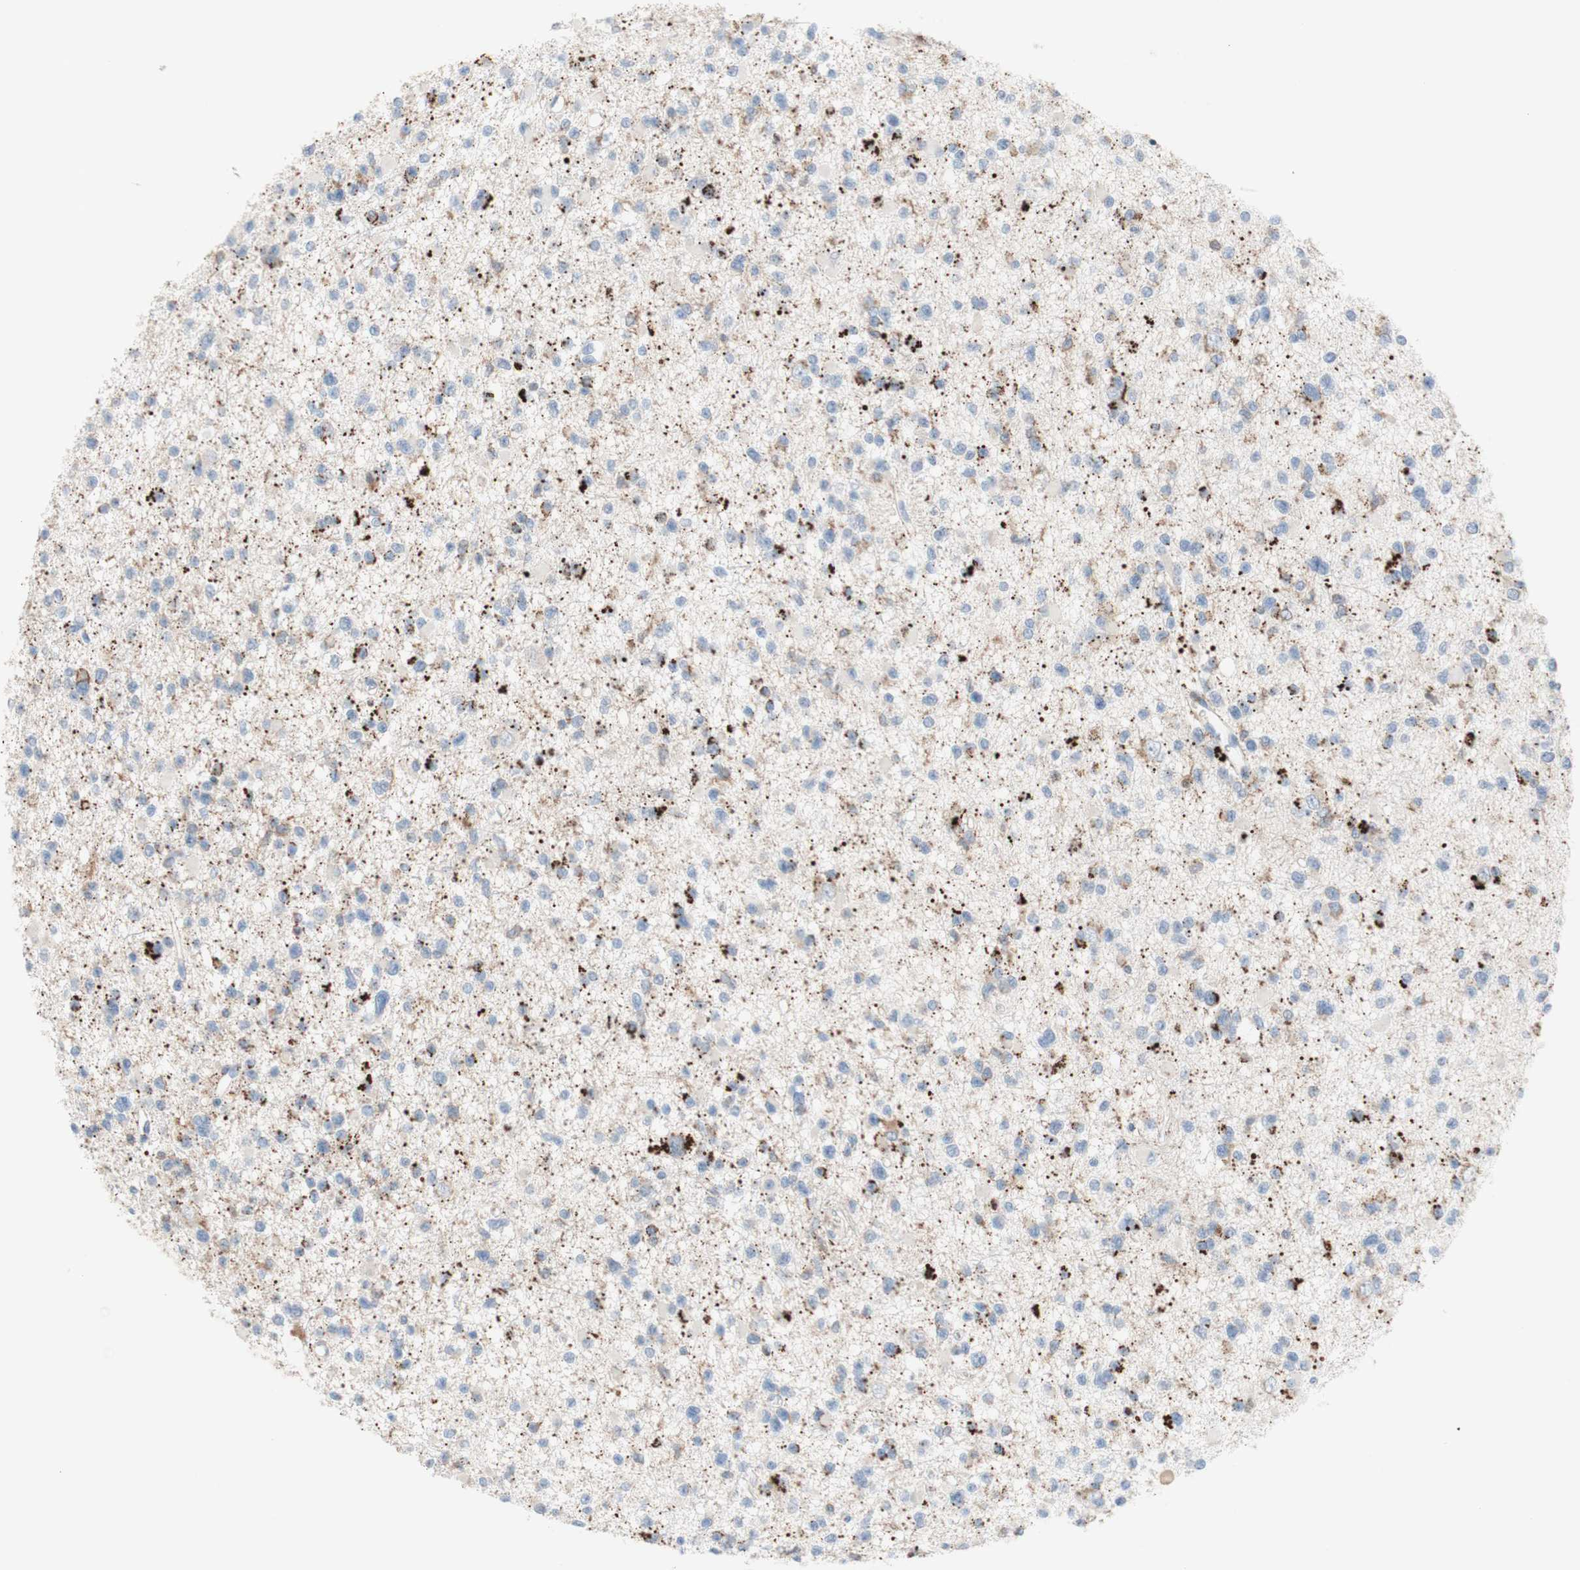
{"staining": {"intensity": "weak", "quantity": "<25%", "location": "cytoplasmic/membranous"}, "tissue": "glioma", "cell_type": "Tumor cells", "image_type": "cancer", "snomed": [{"axis": "morphology", "description": "Glioma, malignant, Low grade"}, {"axis": "topography", "description": "Brain"}], "caption": "IHC micrograph of human glioma stained for a protein (brown), which exhibits no staining in tumor cells.", "gene": "SPINK6", "patient": {"sex": "female", "age": 22}}